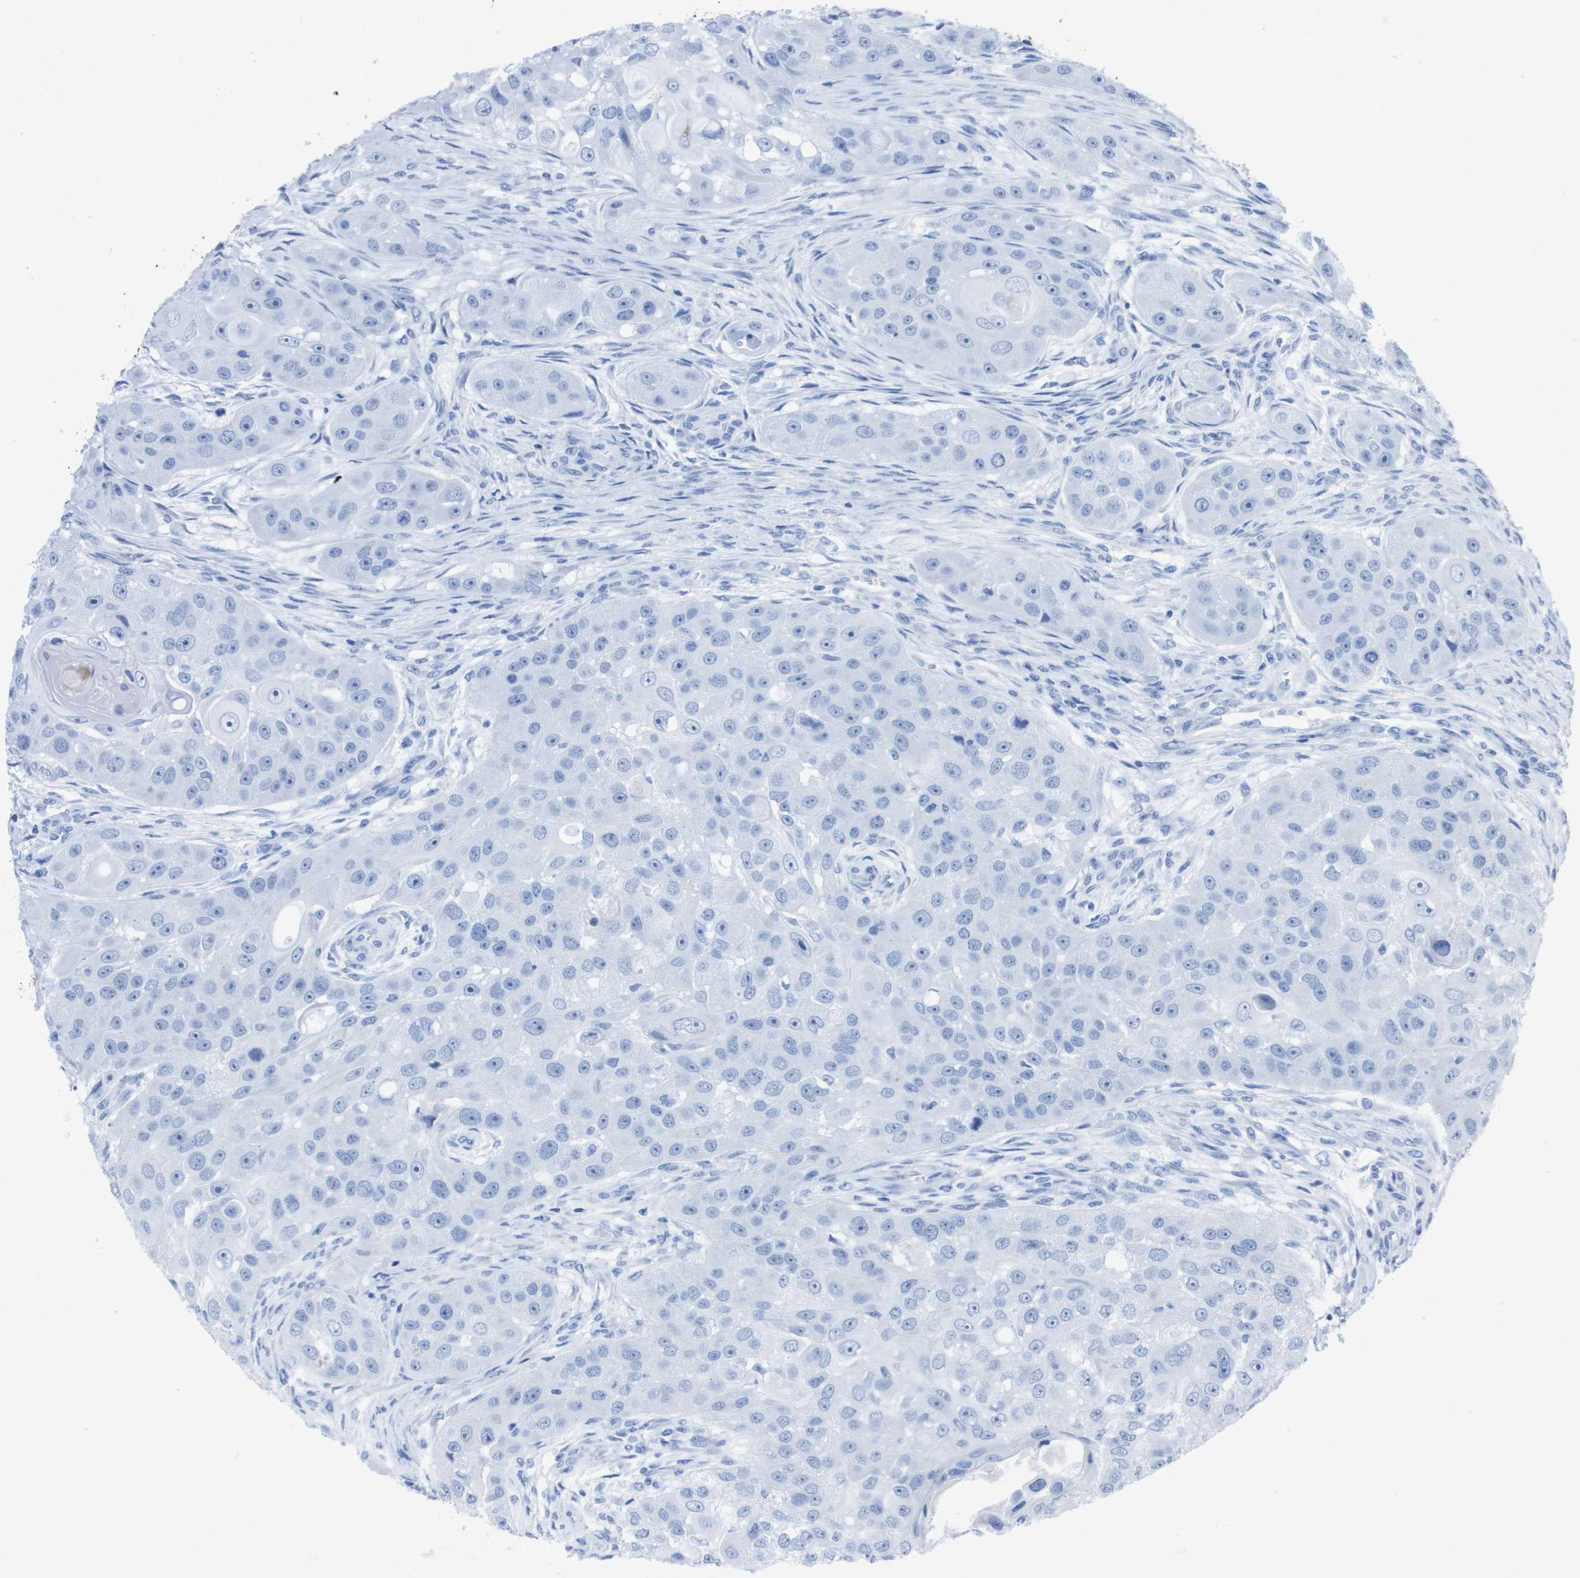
{"staining": {"intensity": "negative", "quantity": "none", "location": "none"}, "tissue": "head and neck cancer", "cell_type": "Tumor cells", "image_type": "cancer", "snomed": [{"axis": "morphology", "description": "Normal tissue, NOS"}, {"axis": "morphology", "description": "Squamous cell carcinoma, NOS"}, {"axis": "topography", "description": "Skeletal muscle"}, {"axis": "topography", "description": "Head-Neck"}], "caption": "Immunohistochemical staining of human head and neck squamous cell carcinoma reveals no significant expression in tumor cells.", "gene": "KCNA3", "patient": {"sex": "male", "age": 51}}